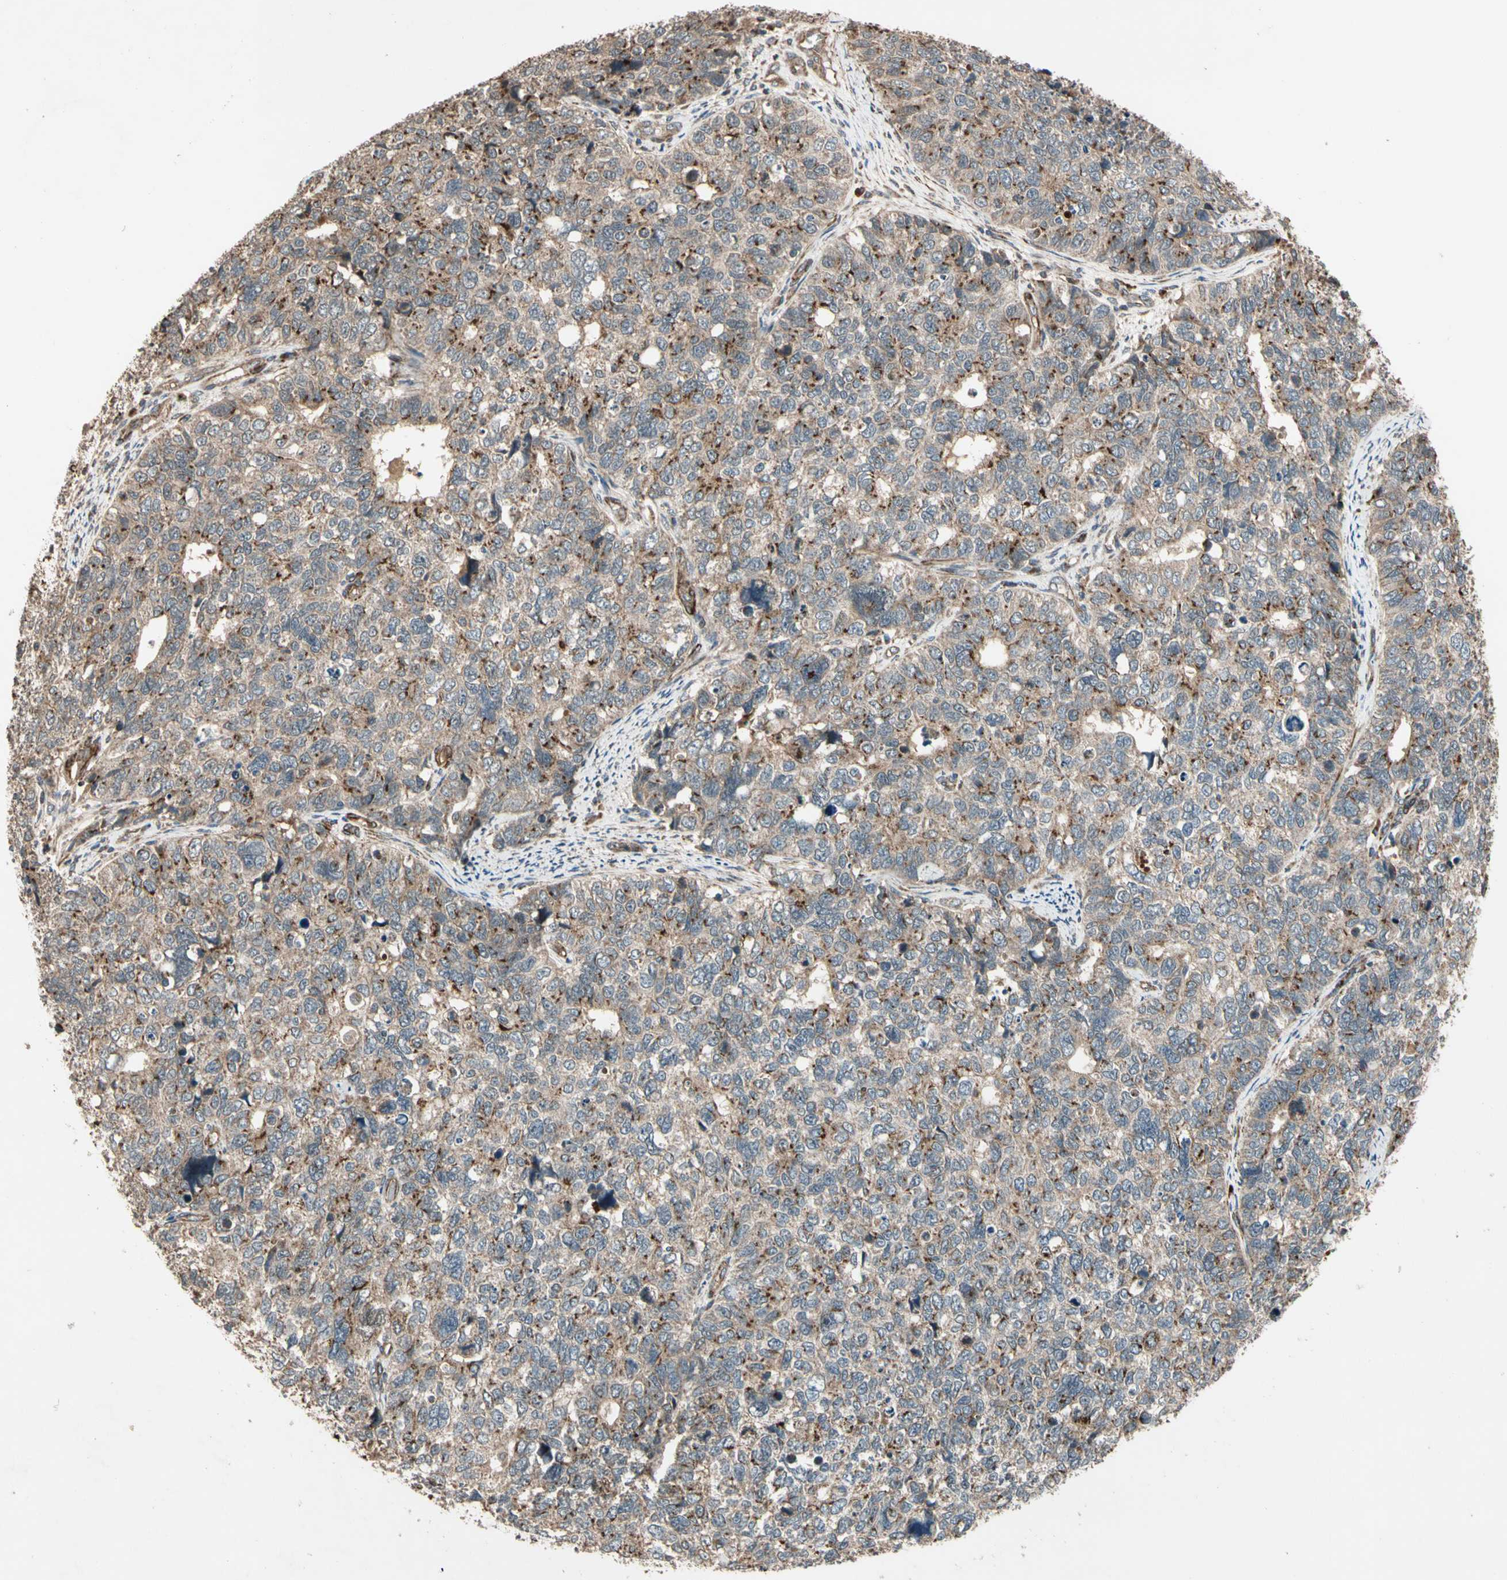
{"staining": {"intensity": "weak", "quantity": ">75%", "location": "cytoplasmic/membranous"}, "tissue": "cervical cancer", "cell_type": "Tumor cells", "image_type": "cancer", "snomed": [{"axis": "morphology", "description": "Squamous cell carcinoma, NOS"}, {"axis": "topography", "description": "Cervix"}], "caption": "Immunohistochemistry histopathology image of neoplastic tissue: human cervical squamous cell carcinoma stained using immunohistochemistry displays low levels of weak protein expression localized specifically in the cytoplasmic/membranous of tumor cells, appearing as a cytoplasmic/membranous brown color.", "gene": "GCK", "patient": {"sex": "female", "age": 63}}